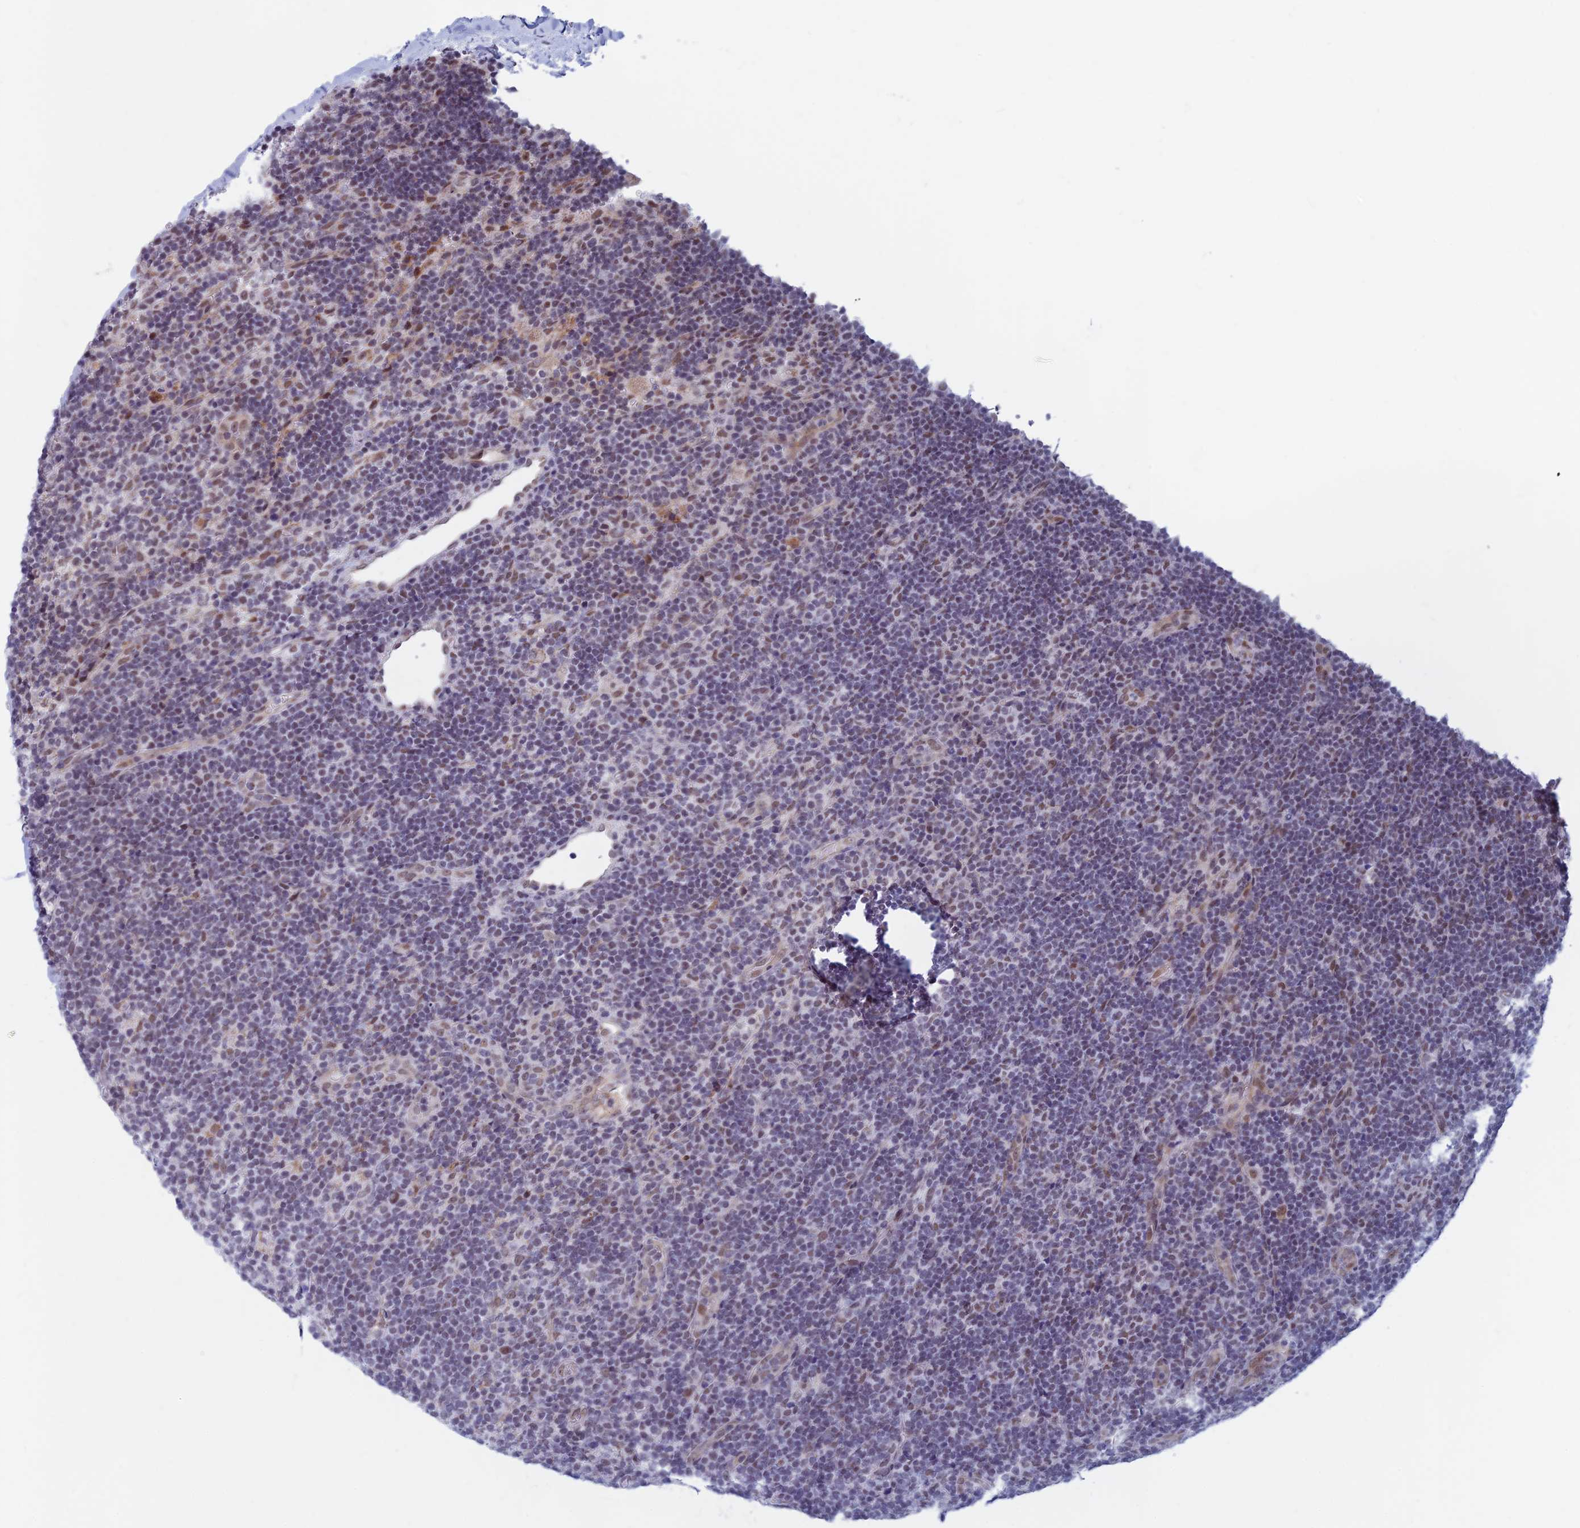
{"staining": {"intensity": "moderate", "quantity": ">75%", "location": "nuclear"}, "tissue": "lymphoma", "cell_type": "Tumor cells", "image_type": "cancer", "snomed": [{"axis": "morphology", "description": "Hodgkin's disease, NOS"}, {"axis": "topography", "description": "Lymph node"}], "caption": "Brown immunohistochemical staining in human lymphoma shows moderate nuclear staining in approximately >75% of tumor cells. (DAB (3,3'-diaminobenzidine) IHC, brown staining for protein, blue staining for nuclei).", "gene": "ASH2L", "patient": {"sex": "female", "age": 57}}